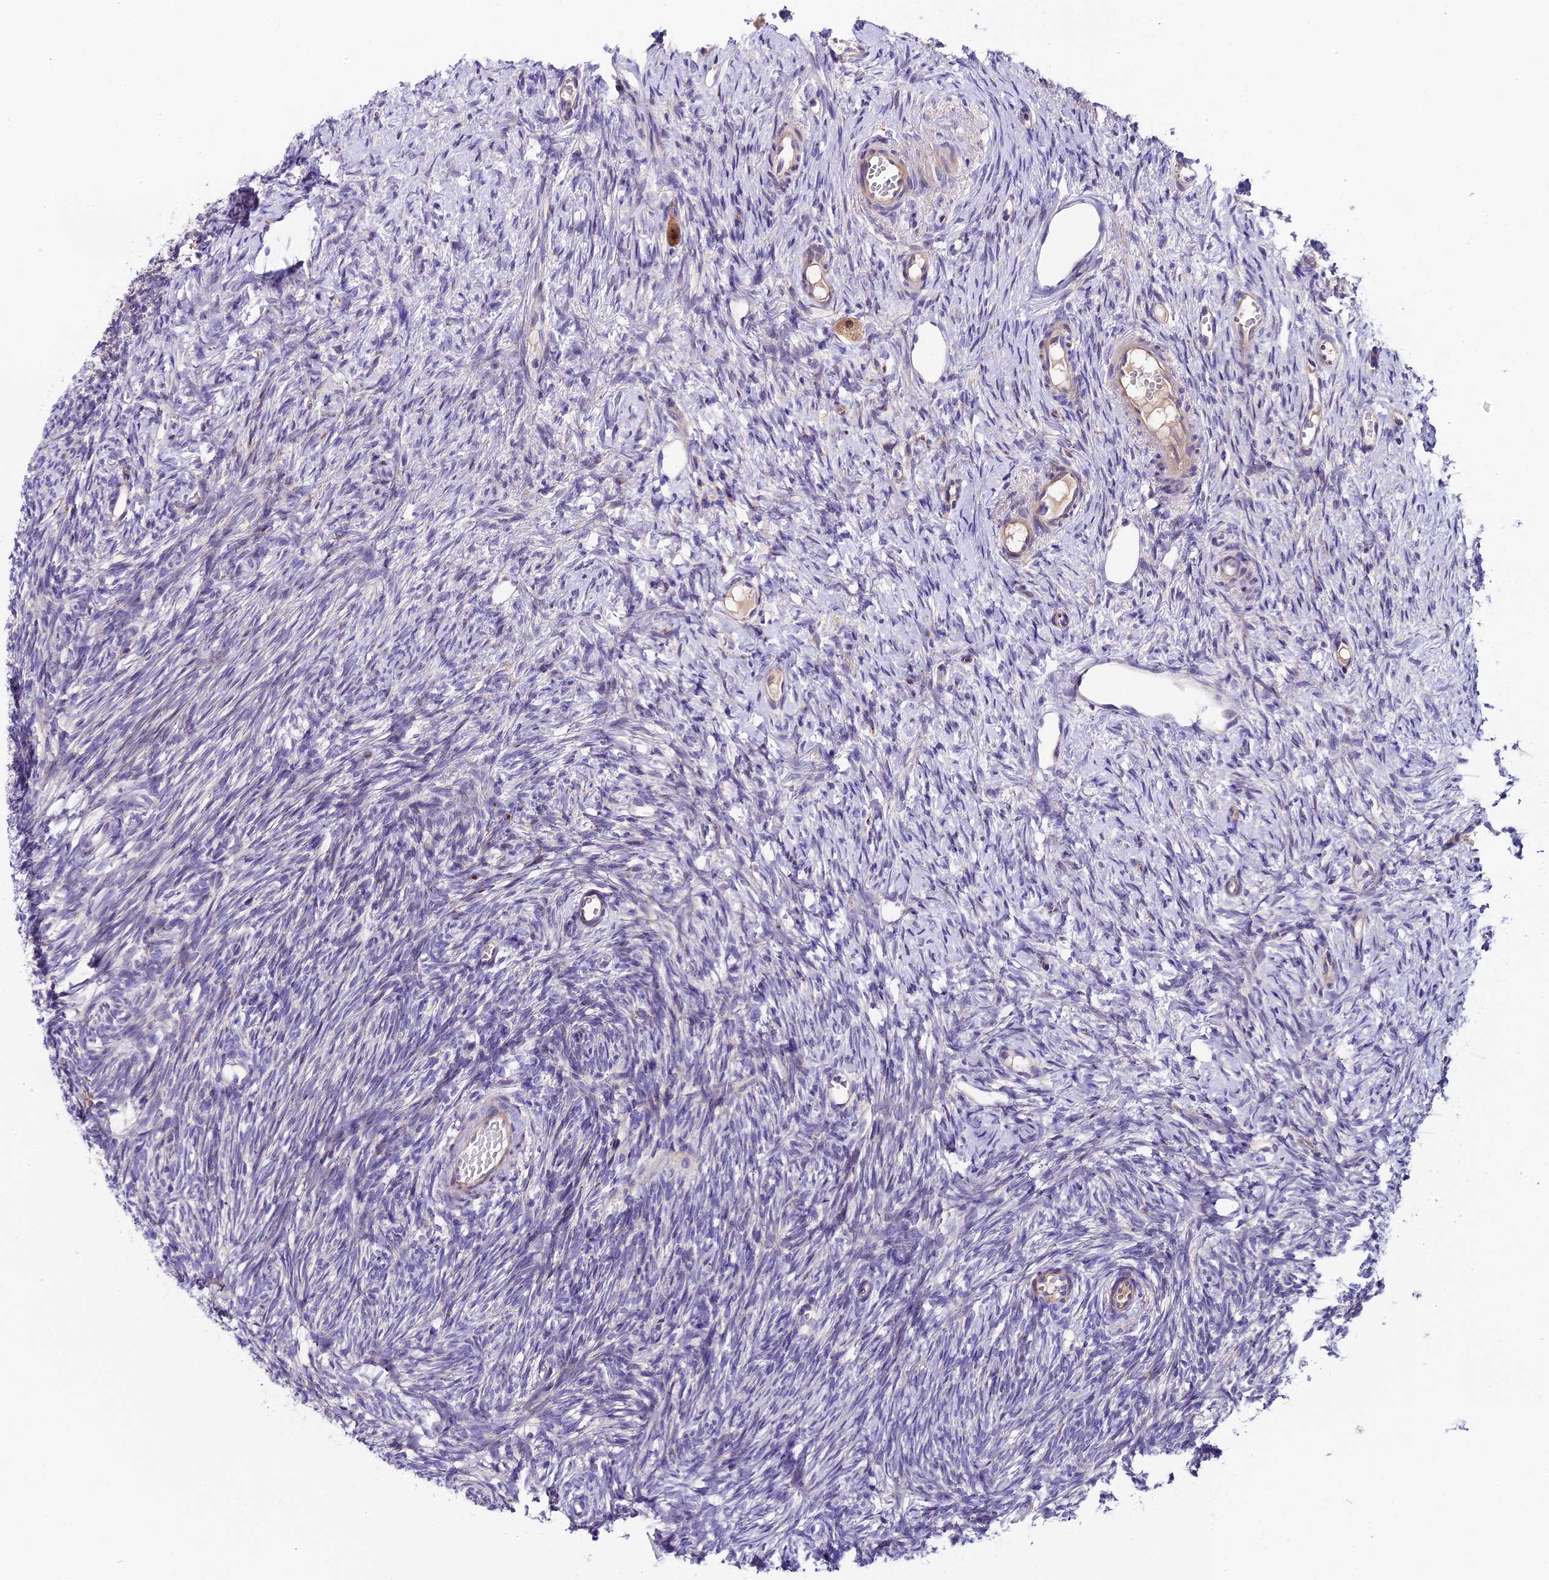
{"staining": {"intensity": "negative", "quantity": "none", "location": "none"}, "tissue": "ovary", "cell_type": "Ovarian stroma cells", "image_type": "normal", "snomed": [{"axis": "morphology", "description": "Normal tissue, NOS"}, {"axis": "topography", "description": "Ovary"}], "caption": "High power microscopy photomicrograph of an immunohistochemistry (IHC) histopathology image of benign ovary, revealing no significant expression in ovarian stroma cells. (Brightfield microscopy of DAB (3,3'-diaminobenzidine) IHC at high magnification).", "gene": "PIGU", "patient": {"sex": "female", "age": 51}}